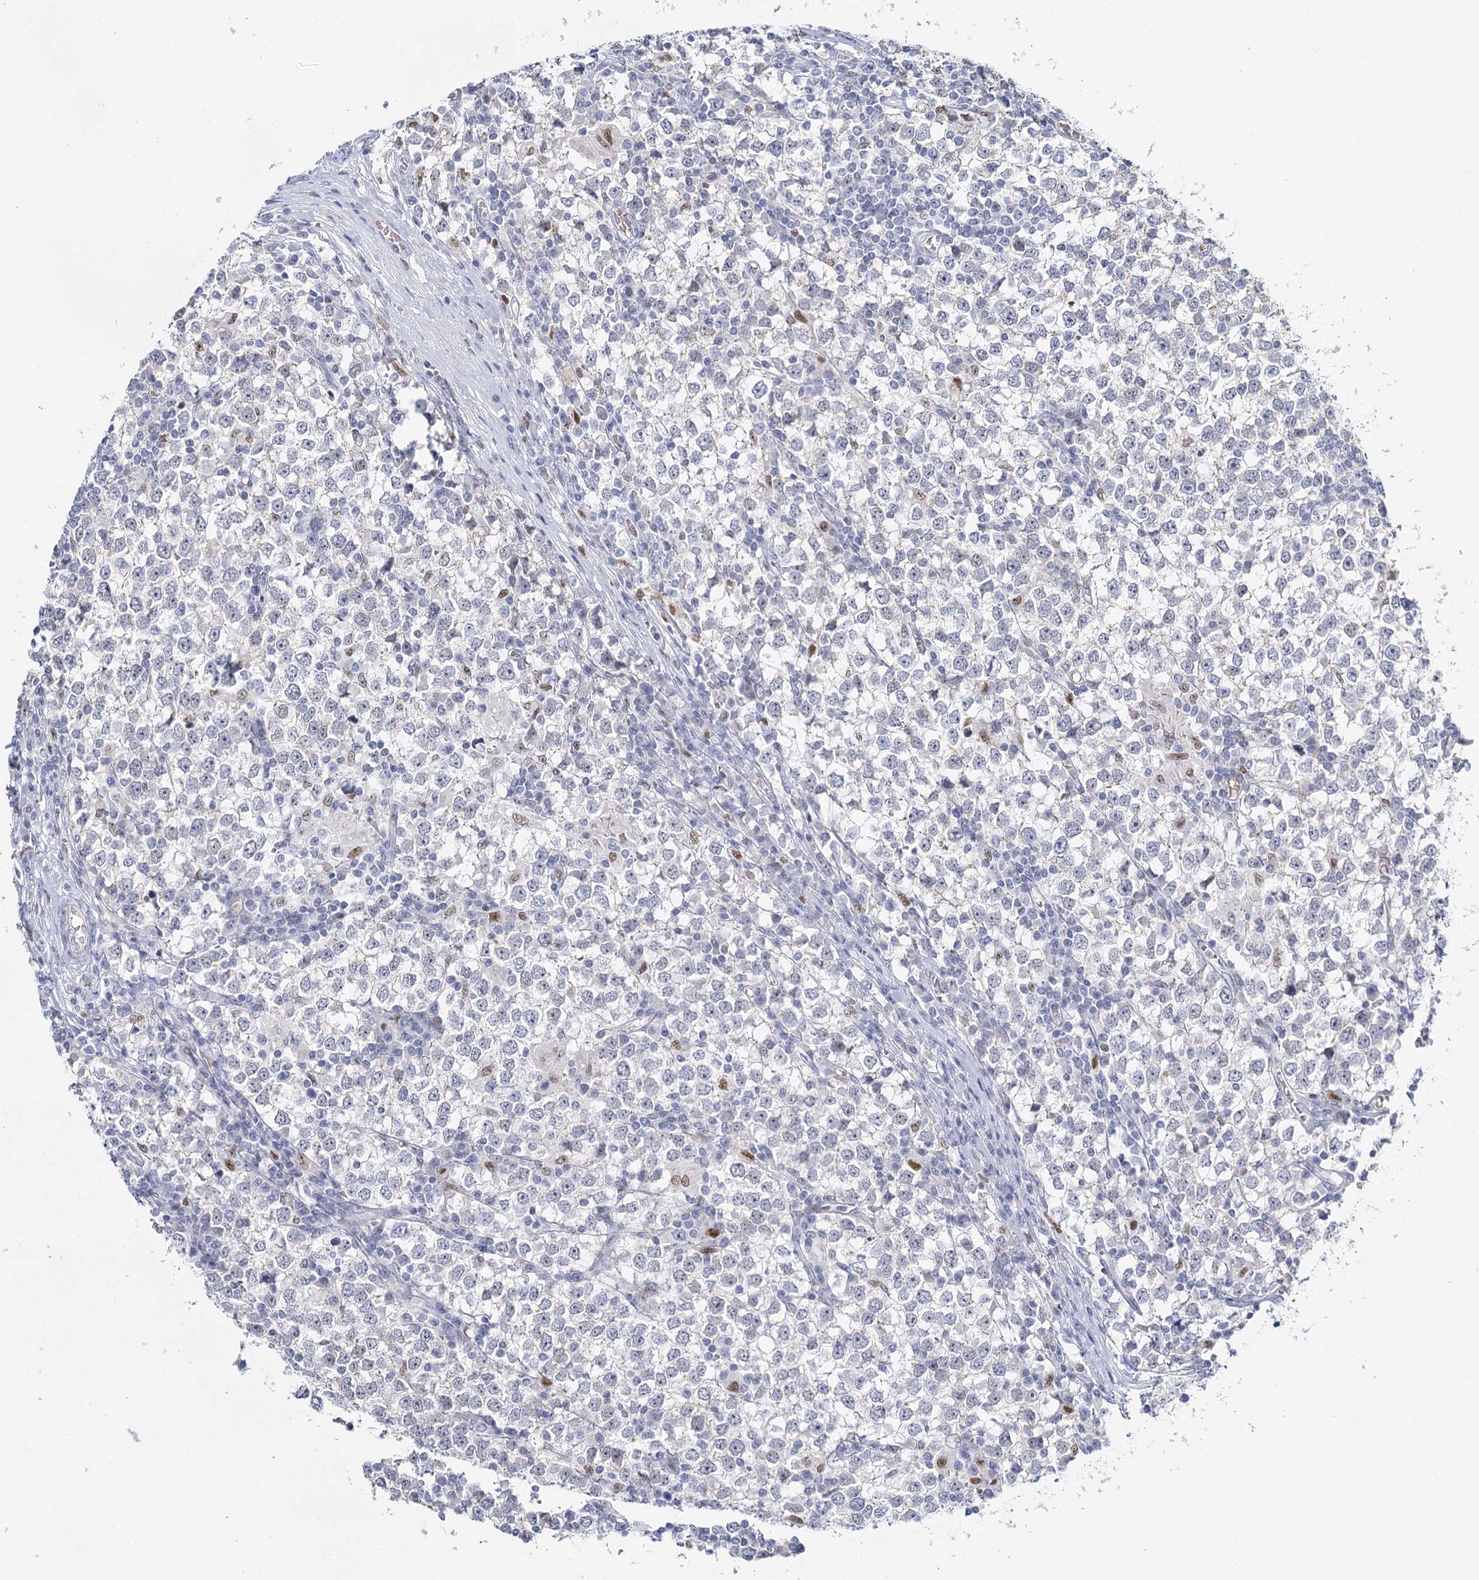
{"staining": {"intensity": "negative", "quantity": "none", "location": "none"}, "tissue": "testis cancer", "cell_type": "Tumor cells", "image_type": "cancer", "snomed": [{"axis": "morphology", "description": "Seminoma, NOS"}, {"axis": "topography", "description": "Testis"}], "caption": "This is an IHC image of testis seminoma. There is no staining in tumor cells.", "gene": "IGSF3", "patient": {"sex": "male", "age": 65}}